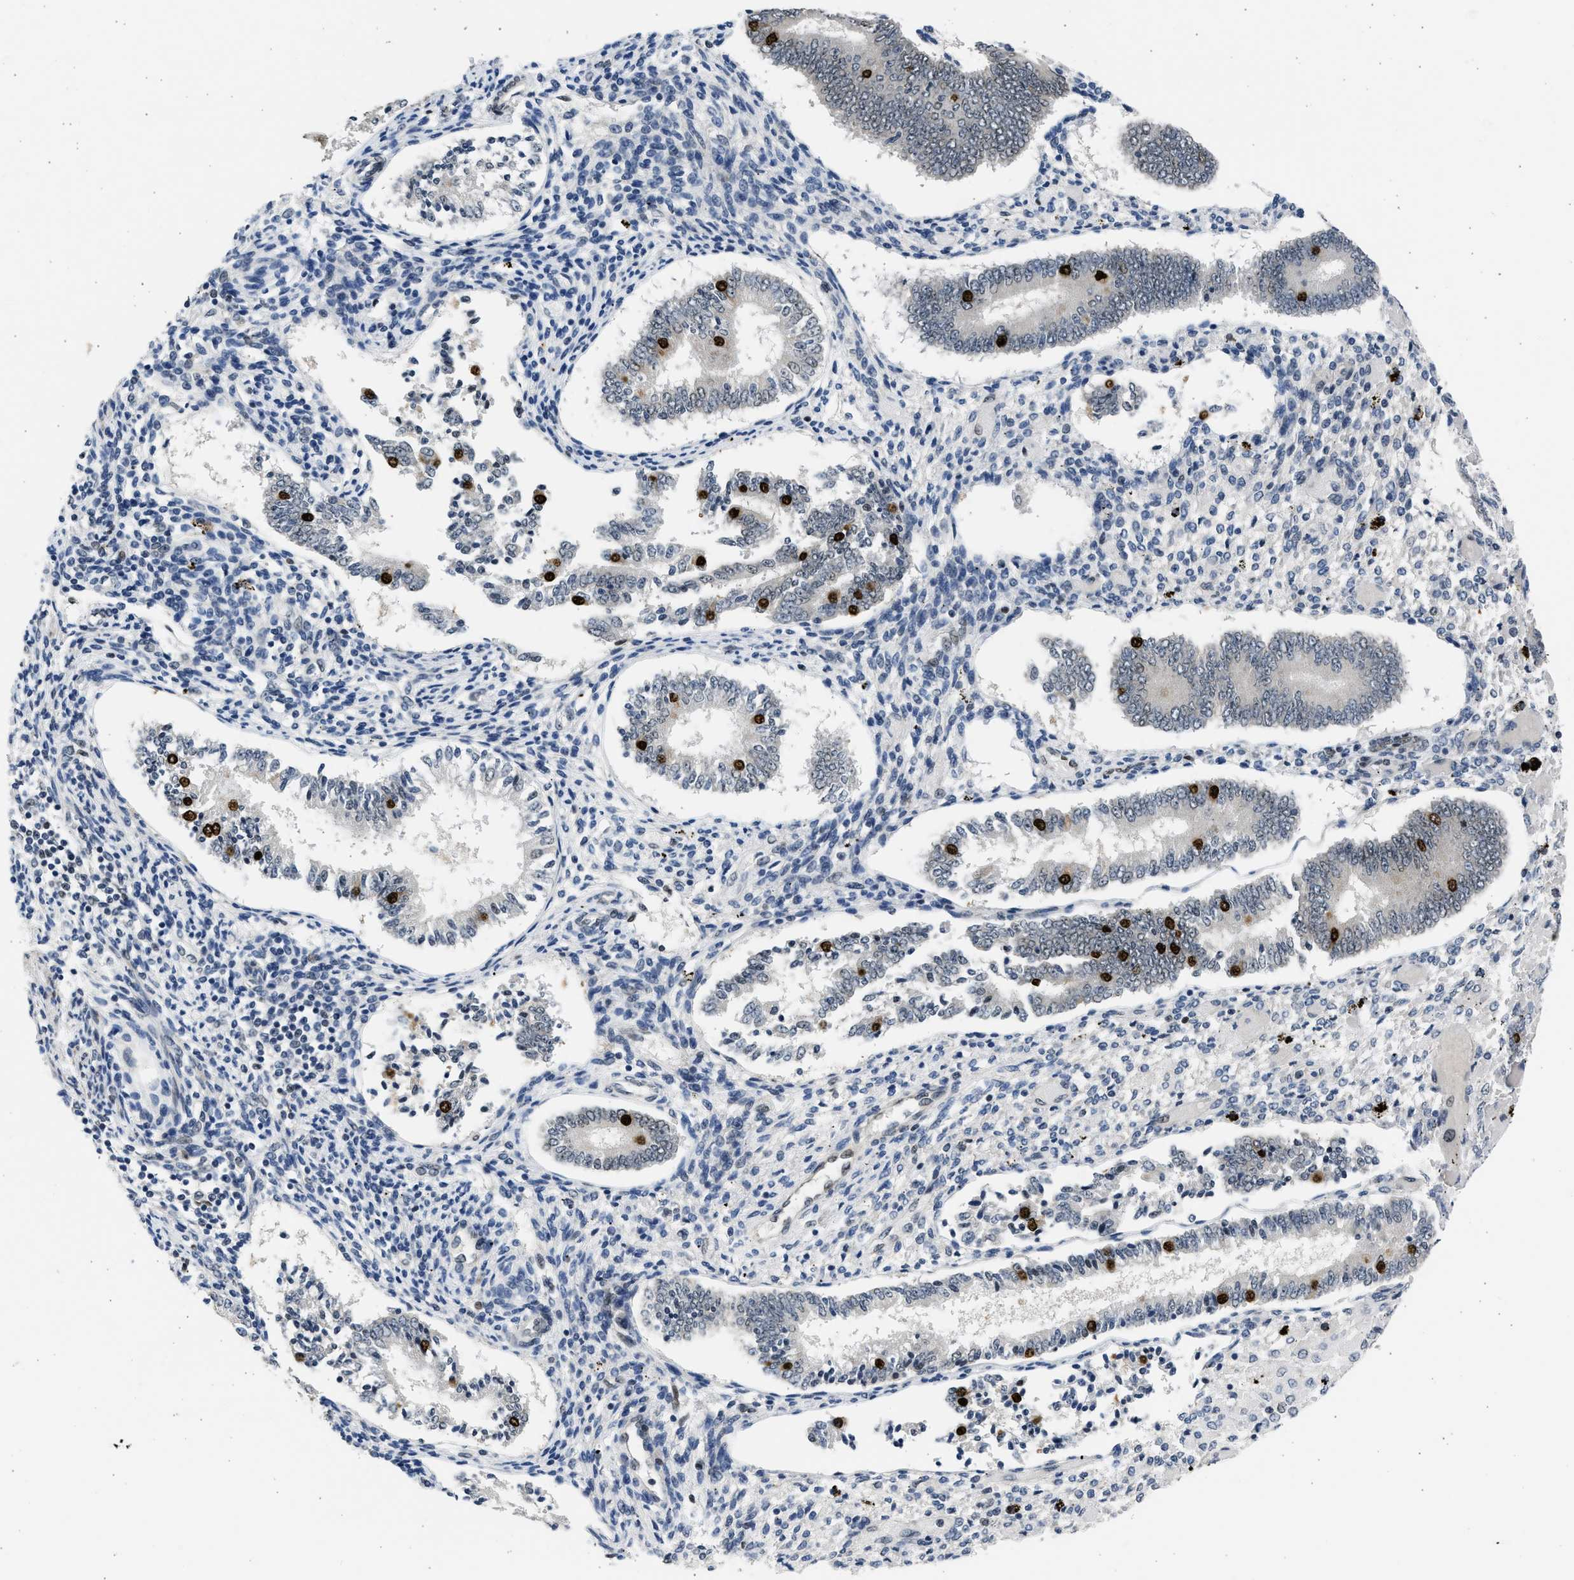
{"staining": {"intensity": "negative", "quantity": "none", "location": "none"}, "tissue": "endometrium", "cell_type": "Cells in endometrial stroma", "image_type": "normal", "snomed": [{"axis": "morphology", "description": "Normal tissue, NOS"}, {"axis": "topography", "description": "Endometrium"}], "caption": "Human endometrium stained for a protein using immunohistochemistry (IHC) demonstrates no expression in cells in endometrial stroma.", "gene": "HMGN3", "patient": {"sex": "female", "age": 42}}